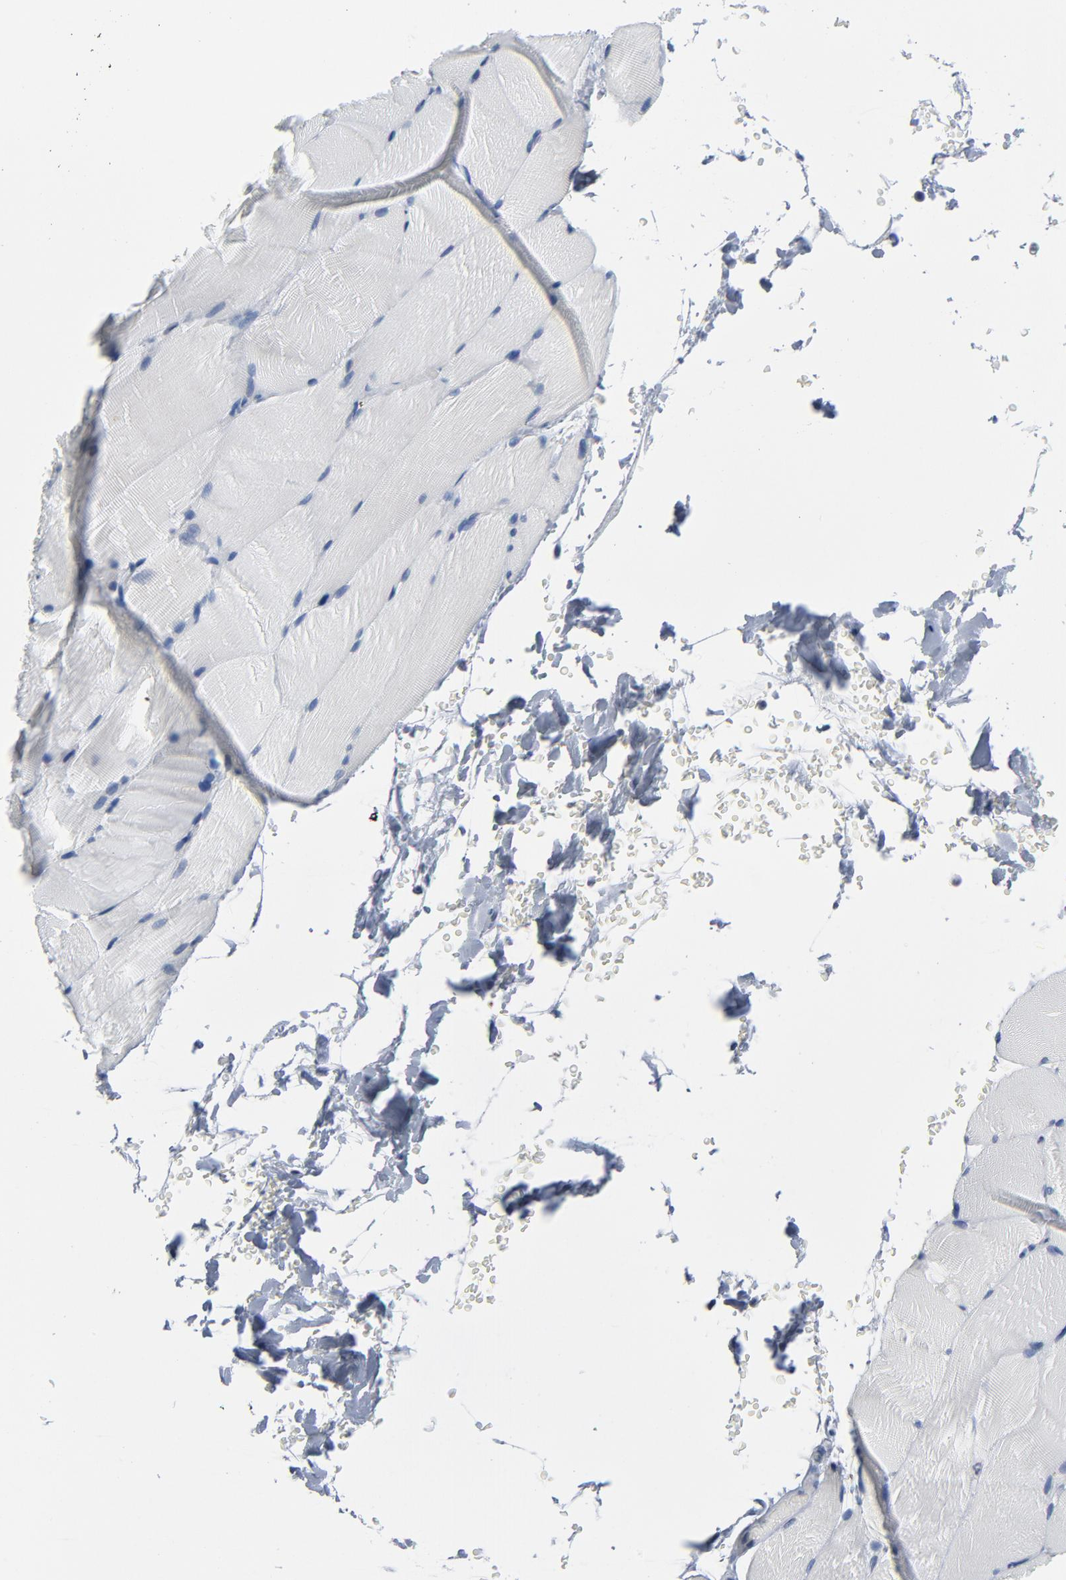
{"staining": {"intensity": "negative", "quantity": "none", "location": "none"}, "tissue": "skeletal muscle", "cell_type": "Myocytes", "image_type": "normal", "snomed": [{"axis": "morphology", "description": "Normal tissue, NOS"}, {"axis": "topography", "description": "Skeletal muscle"}, {"axis": "topography", "description": "Parathyroid gland"}], "caption": "IHC of benign skeletal muscle reveals no staining in myocytes. (DAB immunohistochemistry with hematoxylin counter stain).", "gene": "YIPF6", "patient": {"sex": "female", "age": 37}}